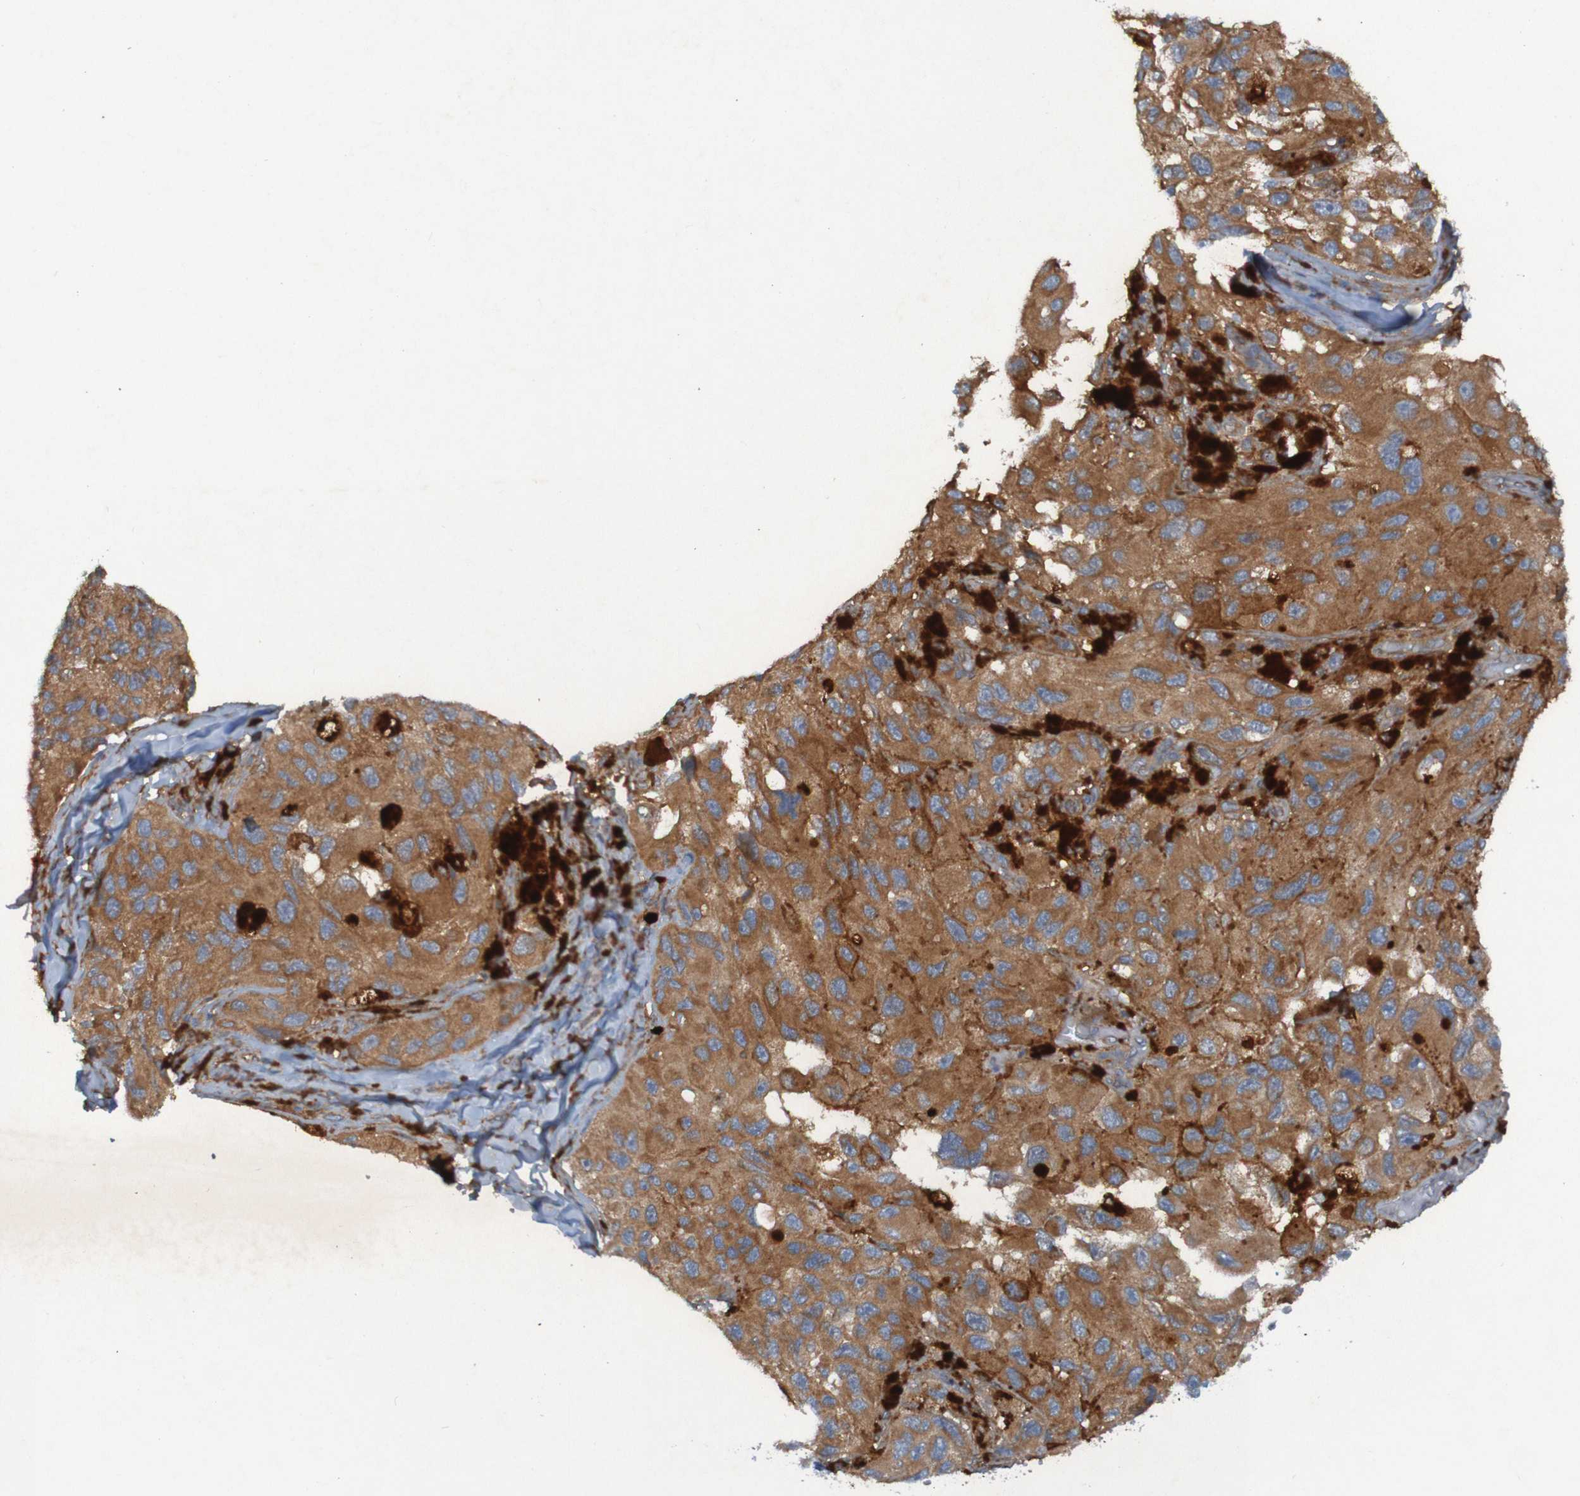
{"staining": {"intensity": "moderate", "quantity": ">75%", "location": "cytoplasmic/membranous"}, "tissue": "melanoma", "cell_type": "Tumor cells", "image_type": "cancer", "snomed": [{"axis": "morphology", "description": "Malignant melanoma, NOS"}, {"axis": "topography", "description": "Skin"}], "caption": "A photomicrograph of human malignant melanoma stained for a protein shows moderate cytoplasmic/membranous brown staining in tumor cells.", "gene": "DNAJC4", "patient": {"sex": "female", "age": 73}}